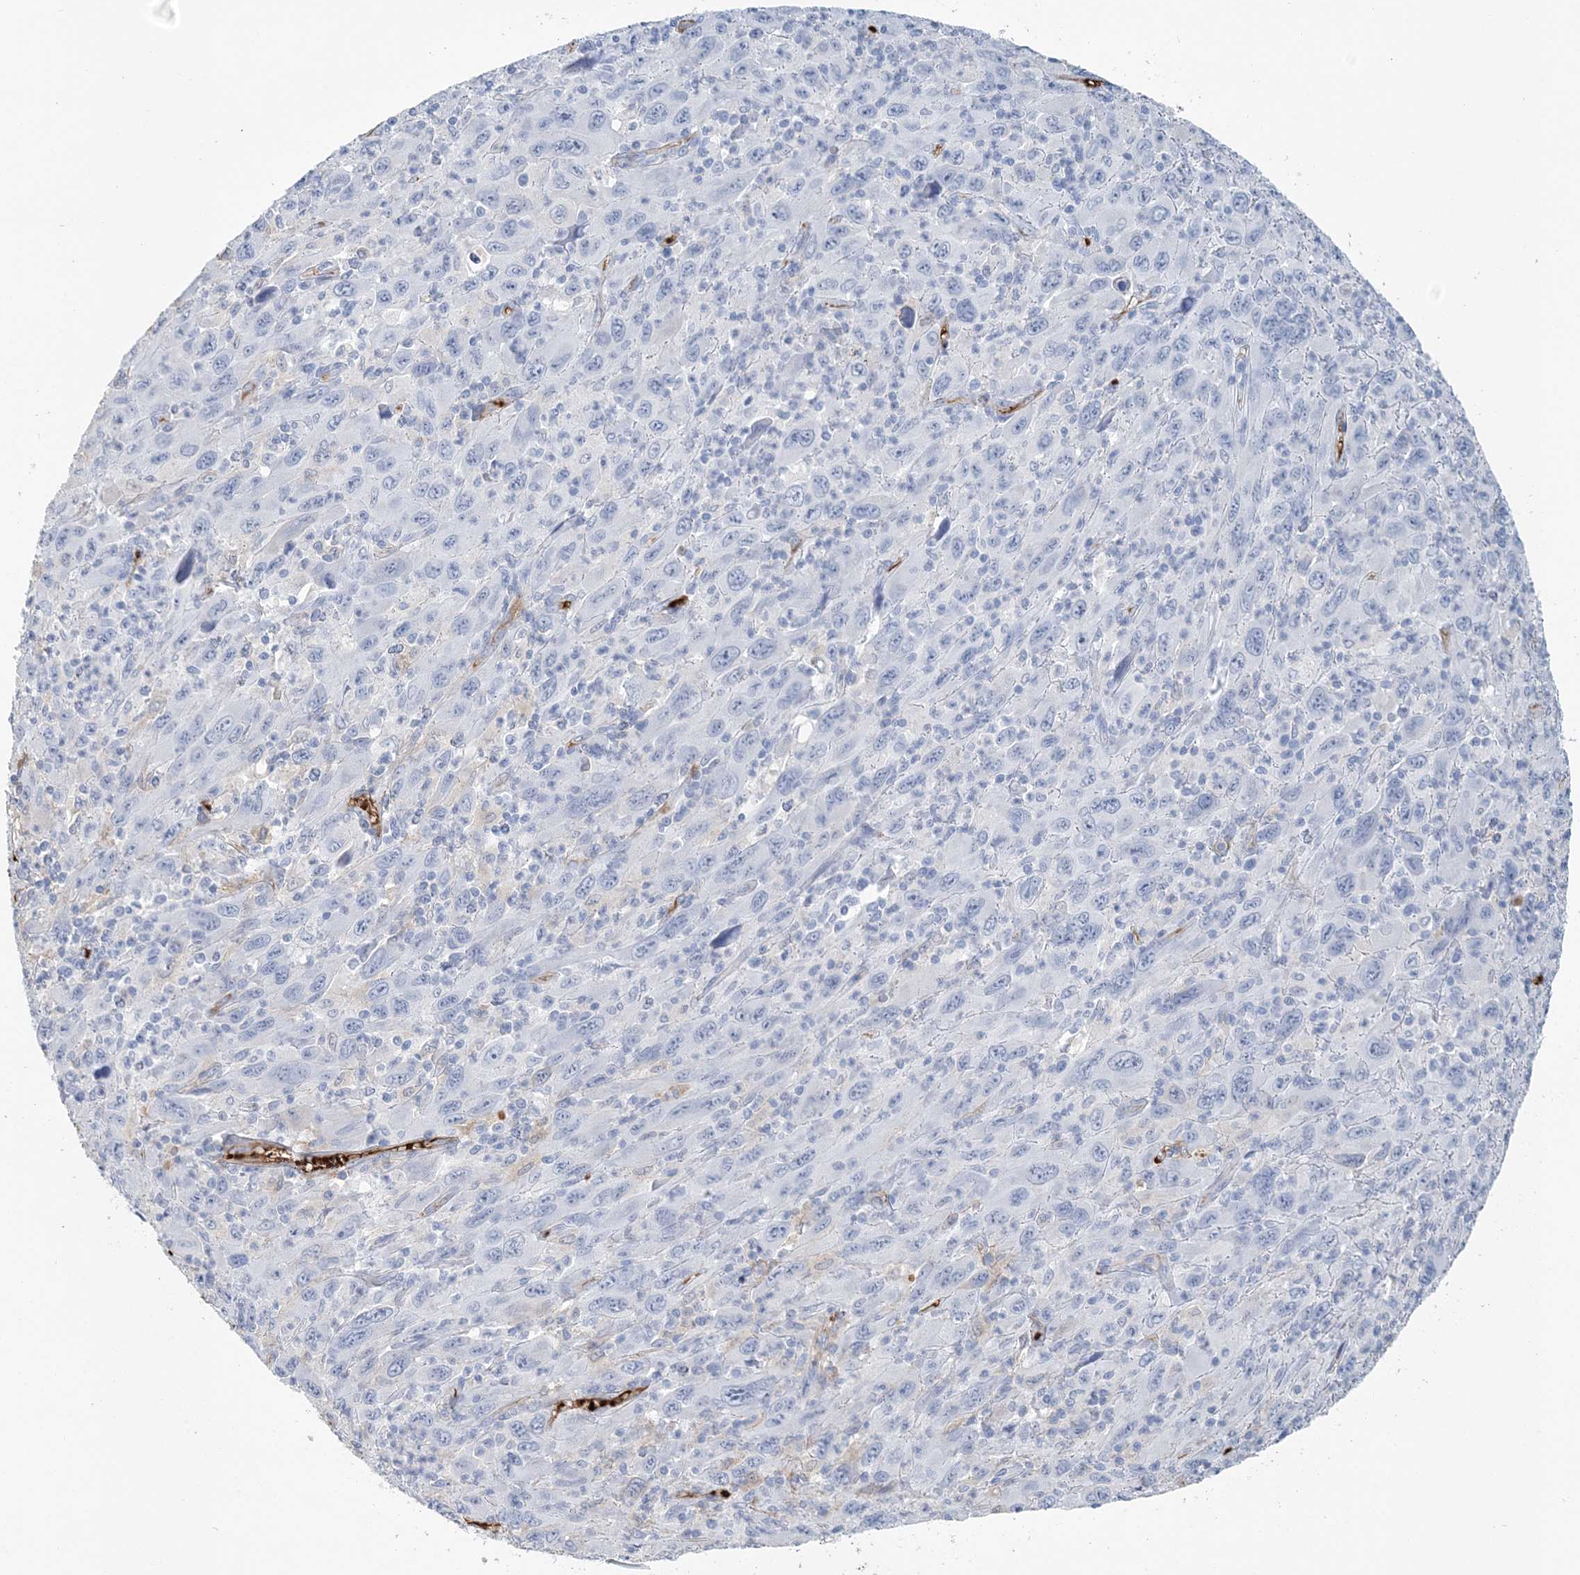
{"staining": {"intensity": "negative", "quantity": "none", "location": "none"}, "tissue": "melanoma", "cell_type": "Tumor cells", "image_type": "cancer", "snomed": [{"axis": "morphology", "description": "Malignant melanoma, Metastatic site"}, {"axis": "topography", "description": "Skin"}], "caption": "This is an immunohistochemistry (IHC) histopathology image of melanoma. There is no staining in tumor cells.", "gene": "HBD", "patient": {"sex": "female", "age": 56}}